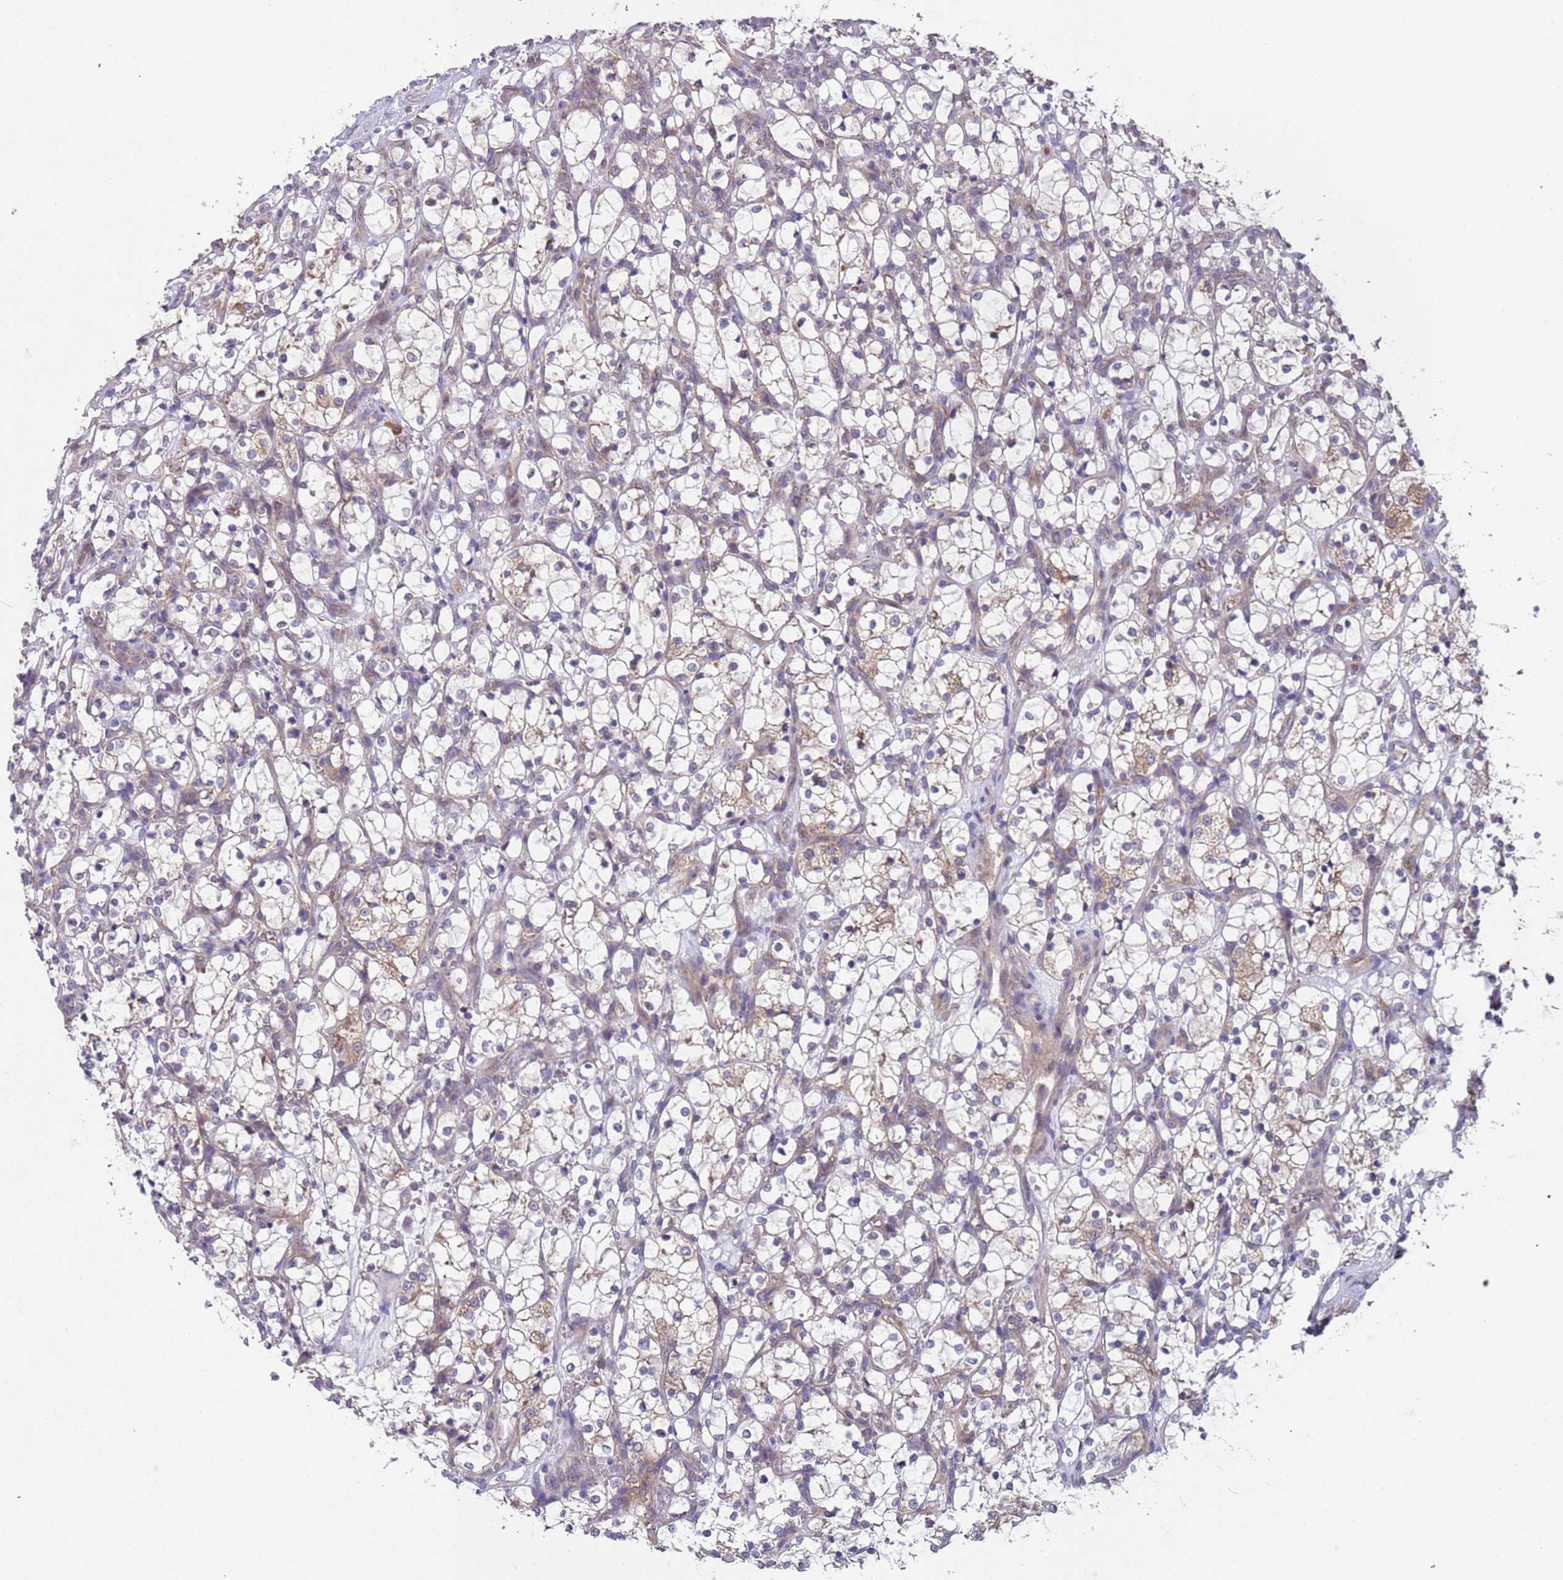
{"staining": {"intensity": "weak", "quantity": "<25%", "location": "cytoplasmic/membranous"}, "tissue": "renal cancer", "cell_type": "Tumor cells", "image_type": "cancer", "snomed": [{"axis": "morphology", "description": "Adenocarcinoma, NOS"}, {"axis": "topography", "description": "Kidney"}], "caption": "Tumor cells show no significant positivity in renal adenocarcinoma.", "gene": "ACAD8", "patient": {"sex": "female", "age": 69}}